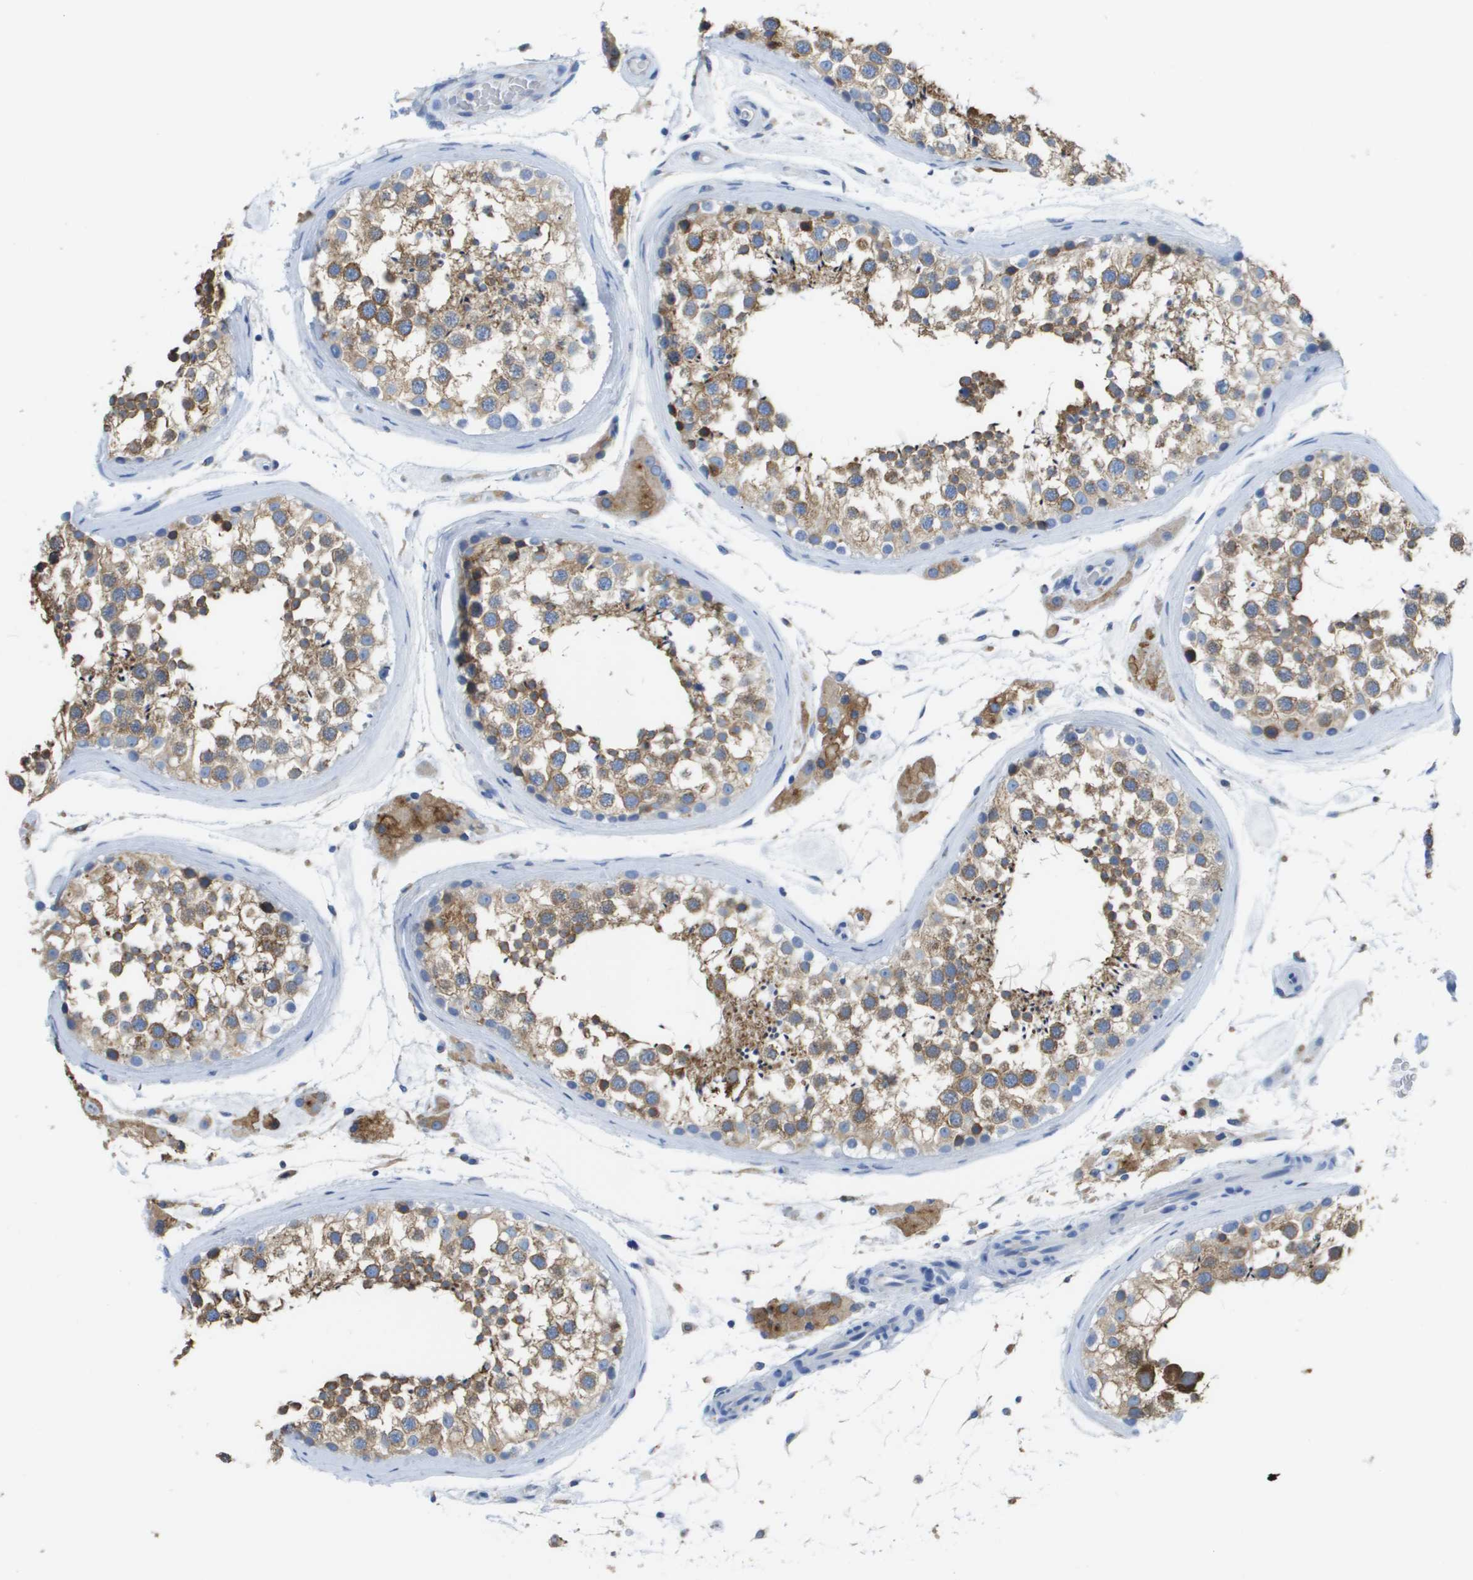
{"staining": {"intensity": "moderate", "quantity": ">75%", "location": "cytoplasmic/membranous"}, "tissue": "testis", "cell_type": "Cells in seminiferous ducts", "image_type": "normal", "snomed": [{"axis": "morphology", "description": "Normal tissue, NOS"}, {"axis": "topography", "description": "Testis"}], "caption": "Immunohistochemical staining of normal testis demonstrates medium levels of moderate cytoplasmic/membranous staining in approximately >75% of cells in seminiferous ducts. Nuclei are stained in blue.", "gene": "SDR42E1", "patient": {"sex": "male", "age": 46}}